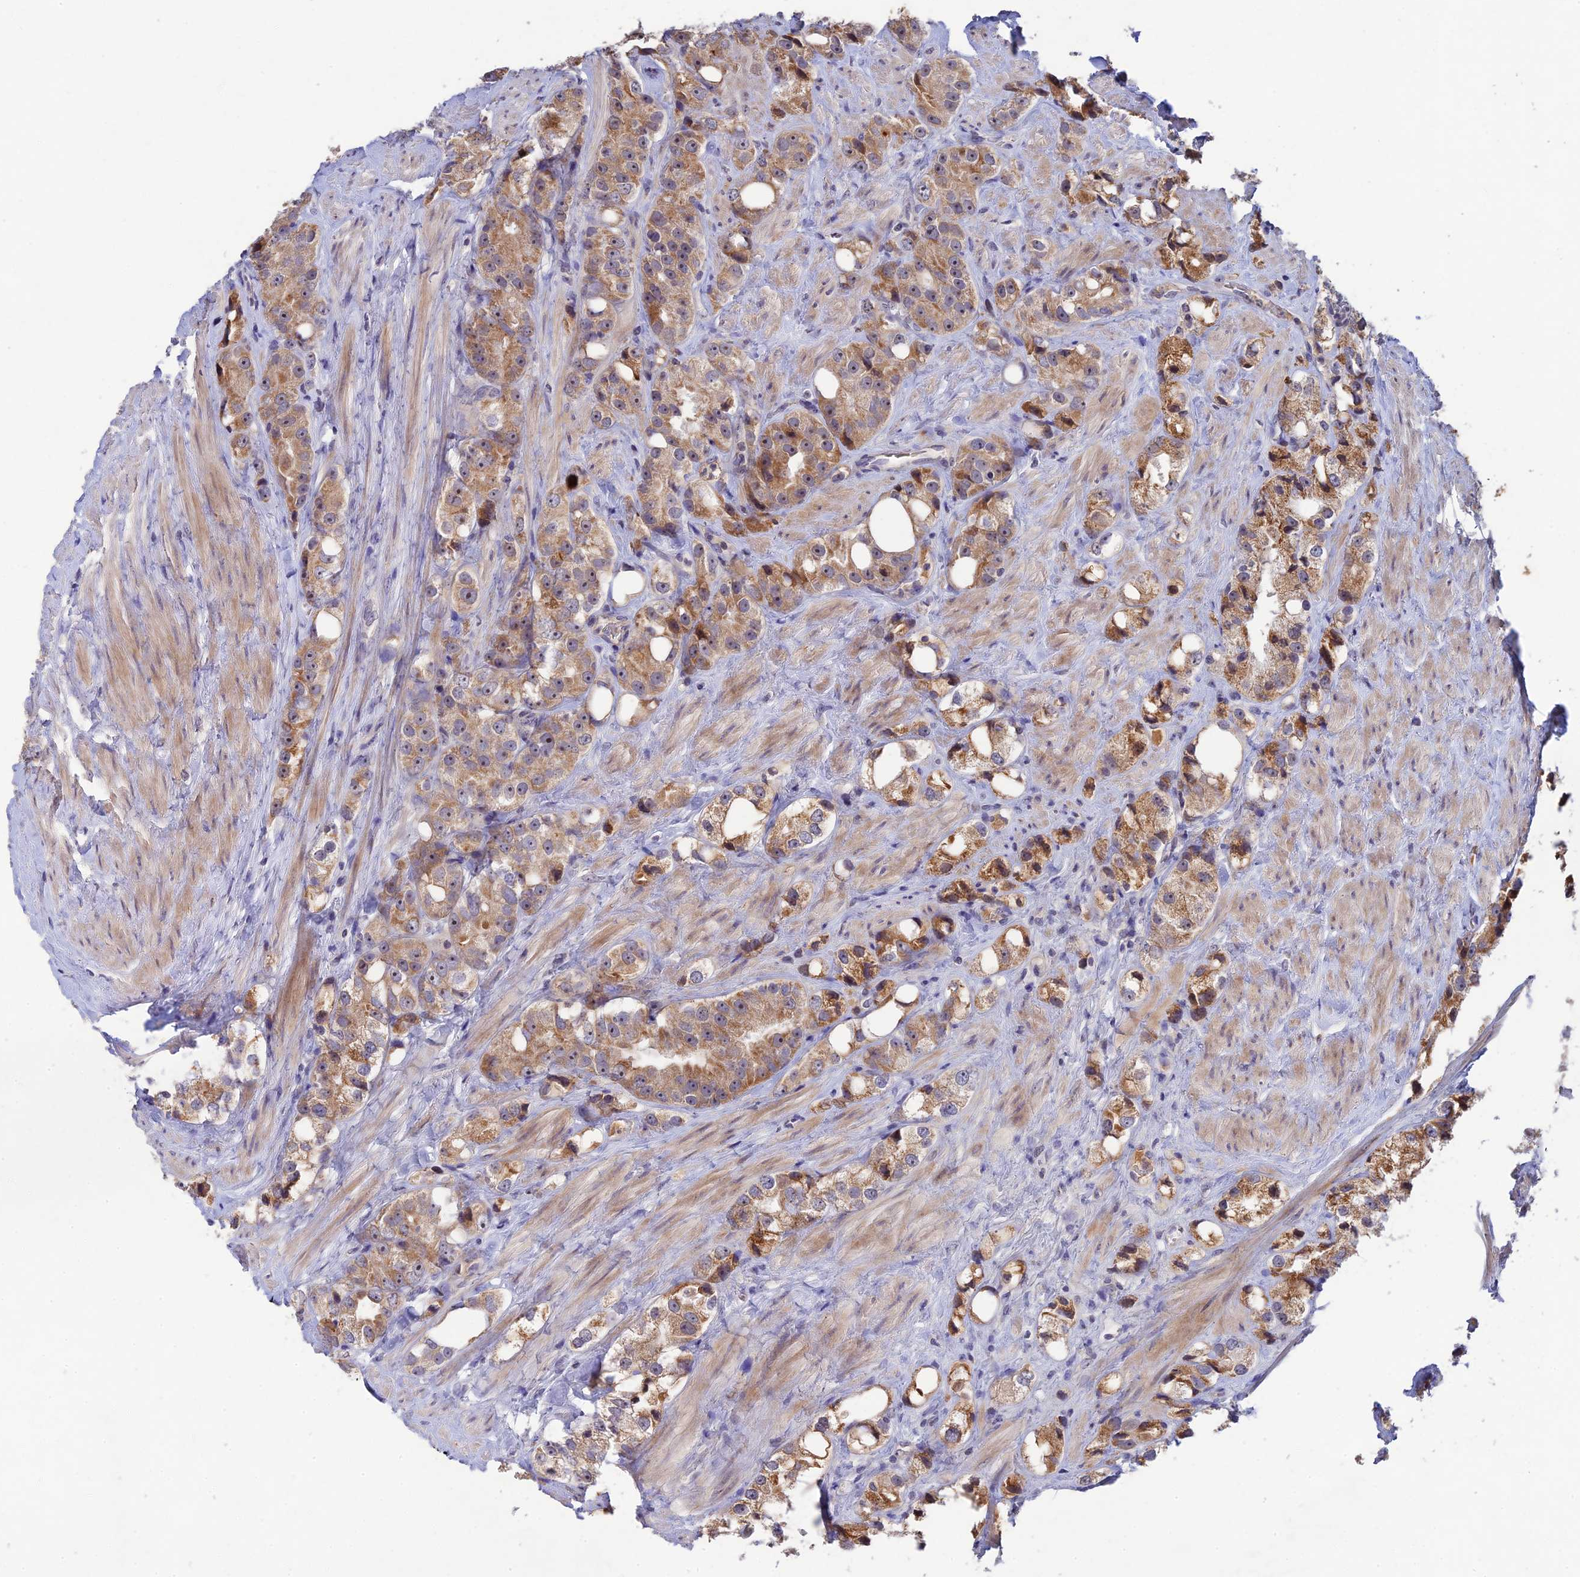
{"staining": {"intensity": "moderate", "quantity": ">75%", "location": "cytoplasmic/membranous"}, "tissue": "prostate cancer", "cell_type": "Tumor cells", "image_type": "cancer", "snomed": [{"axis": "morphology", "description": "Adenocarcinoma, NOS"}, {"axis": "topography", "description": "Prostate"}], "caption": "The micrograph demonstrates staining of prostate cancer, revealing moderate cytoplasmic/membranous protein expression (brown color) within tumor cells.", "gene": "CHST5", "patient": {"sex": "male", "age": 79}}